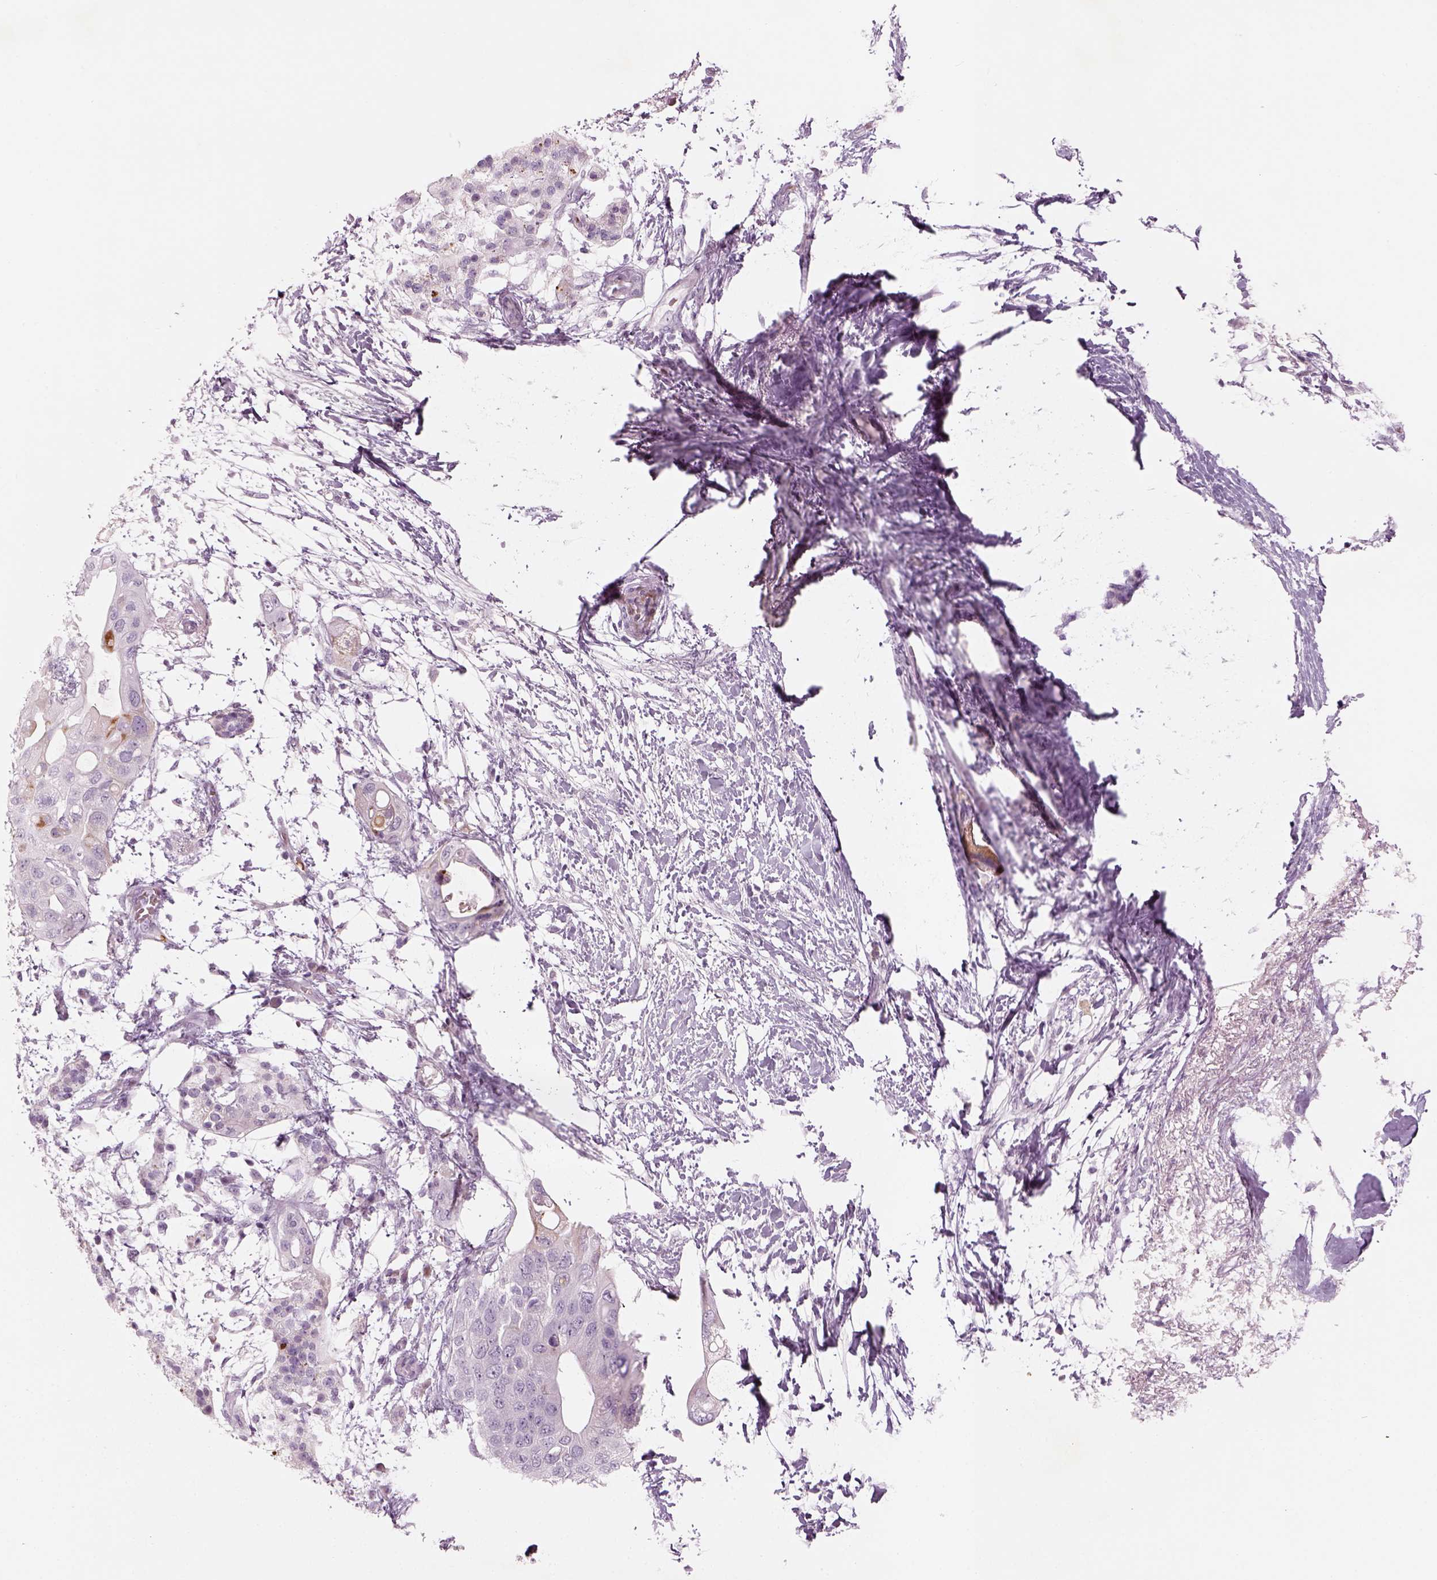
{"staining": {"intensity": "negative", "quantity": "none", "location": "none"}, "tissue": "pancreatic cancer", "cell_type": "Tumor cells", "image_type": "cancer", "snomed": [{"axis": "morphology", "description": "Adenocarcinoma, NOS"}, {"axis": "topography", "description": "Pancreas"}], "caption": "Immunohistochemistry of pancreatic cancer shows no positivity in tumor cells.", "gene": "PABPC1L2B", "patient": {"sex": "female", "age": 72}}